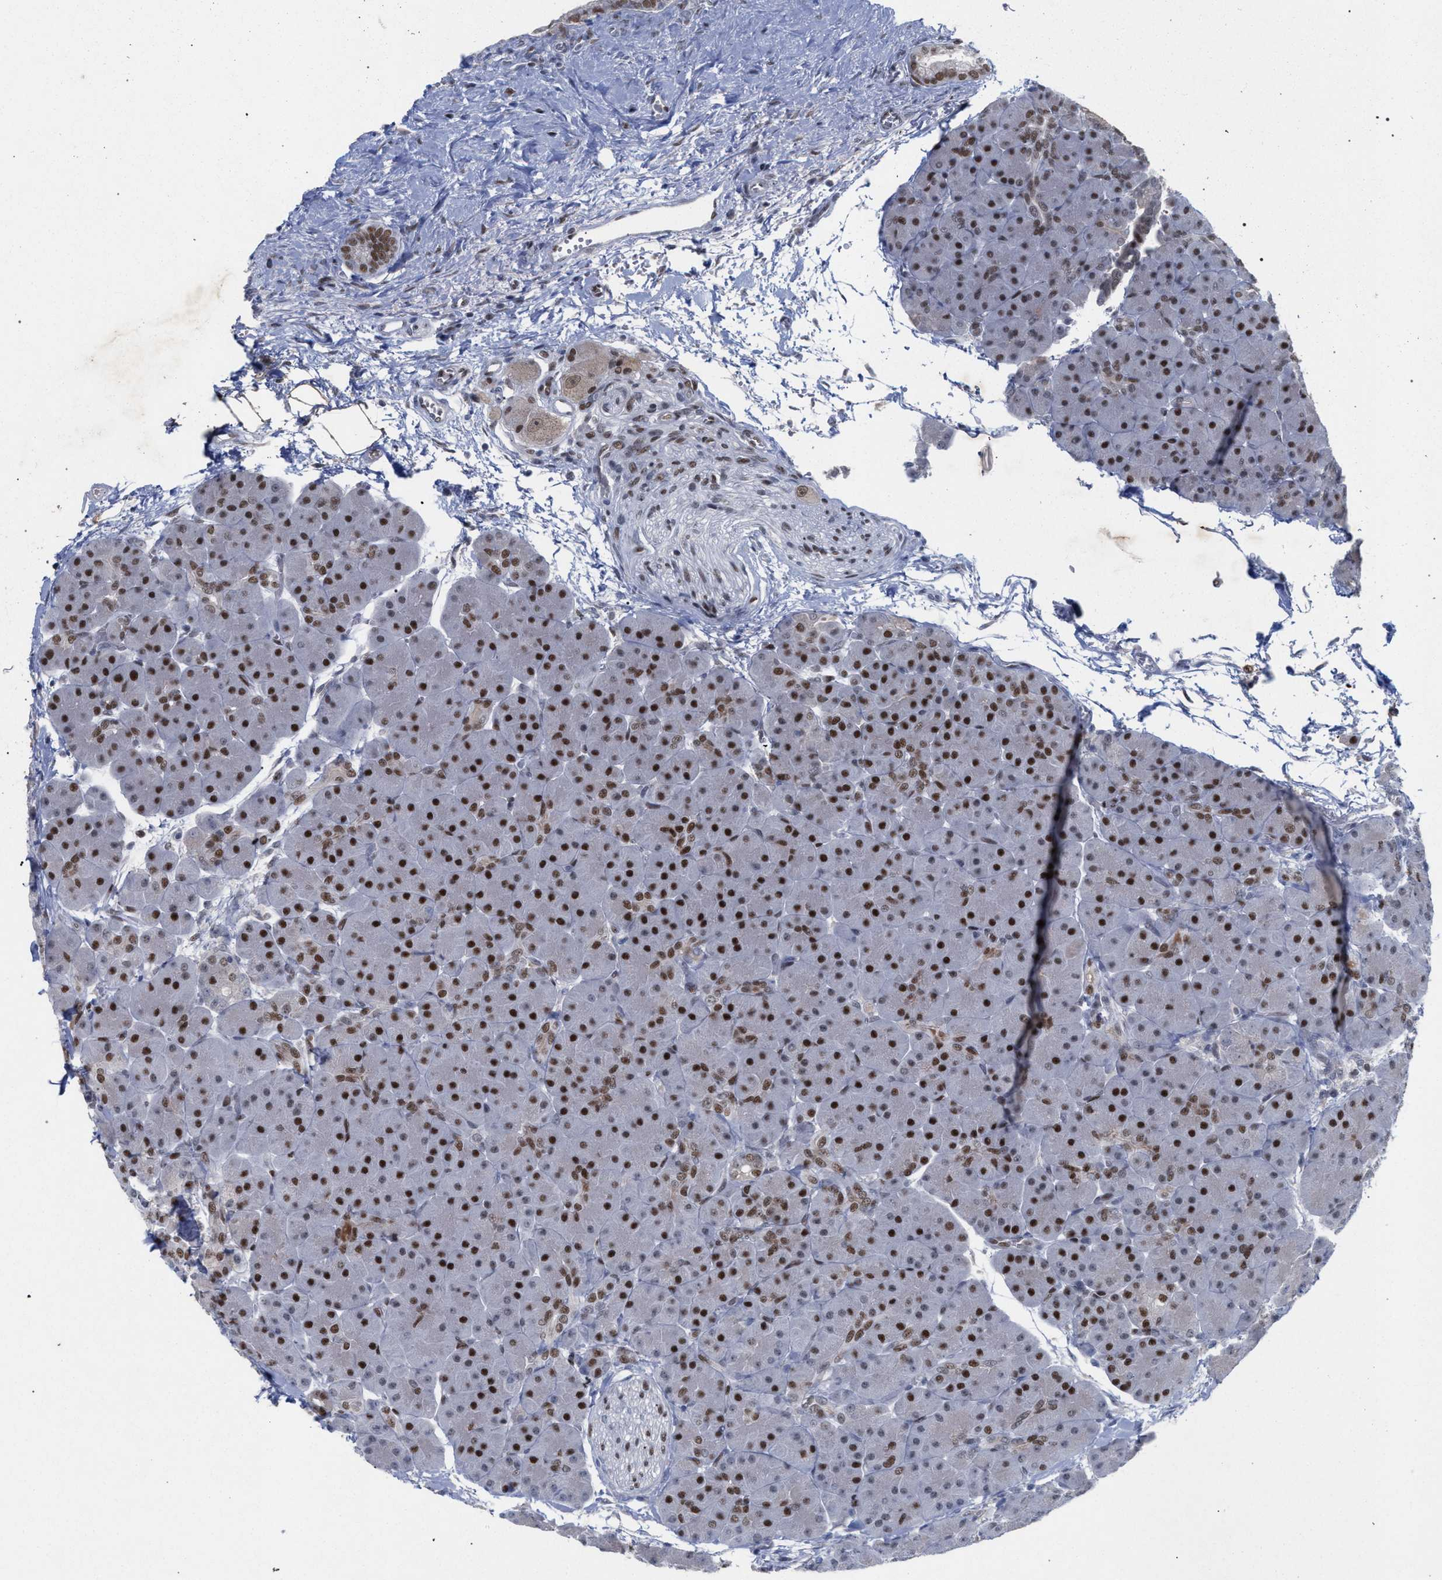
{"staining": {"intensity": "strong", "quantity": ">75%", "location": "nuclear"}, "tissue": "pancreas", "cell_type": "Exocrine glandular cells", "image_type": "normal", "snomed": [{"axis": "morphology", "description": "Normal tissue, NOS"}, {"axis": "topography", "description": "Pancreas"}], "caption": "This is a histology image of IHC staining of unremarkable pancreas, which shows strong staining in the nuclear of exocrine glandular cells.", "gene": "SCAF4", "patient": {"sex": "male", "age": 66}}